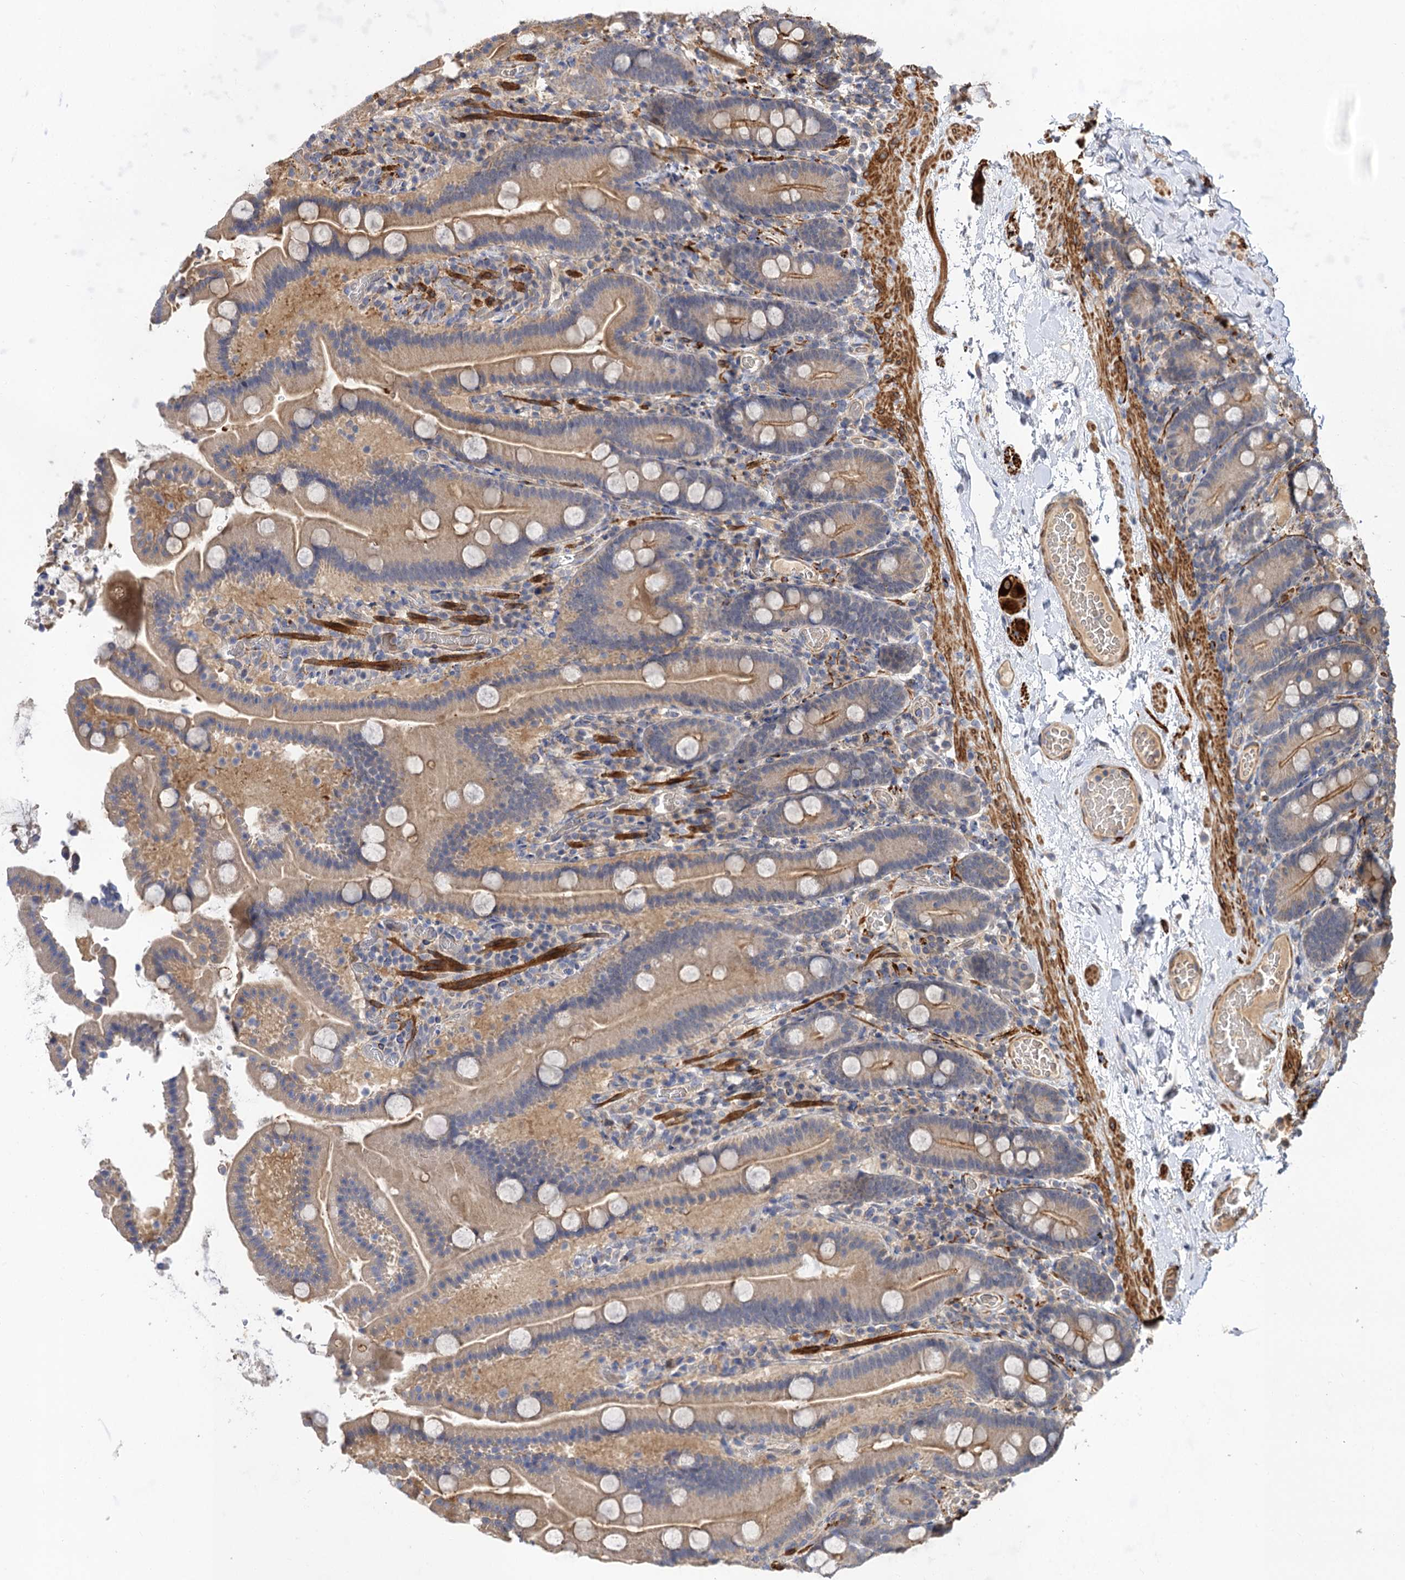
{"staining": {"intensity": "moderate", "quantity": ">75%", "location": "cytoplasmic/membranous"}, "tissue": "duodenum", "cell_type": "Glandular cells", "image_type": "normal", "snomed": [{"axis": "morphology", "description": "Normal tissue, NOS"}, {"axis": "topography", "description": "Duodenum"}], "caption": "Immunohistochemical staining of benign duodenum reveals moderate cytoplasmic/membranous protein positivity in approximately >75% of glandular cells.", "gene": "FBXW8", "patient": {"sex": "male", "age": 55}}